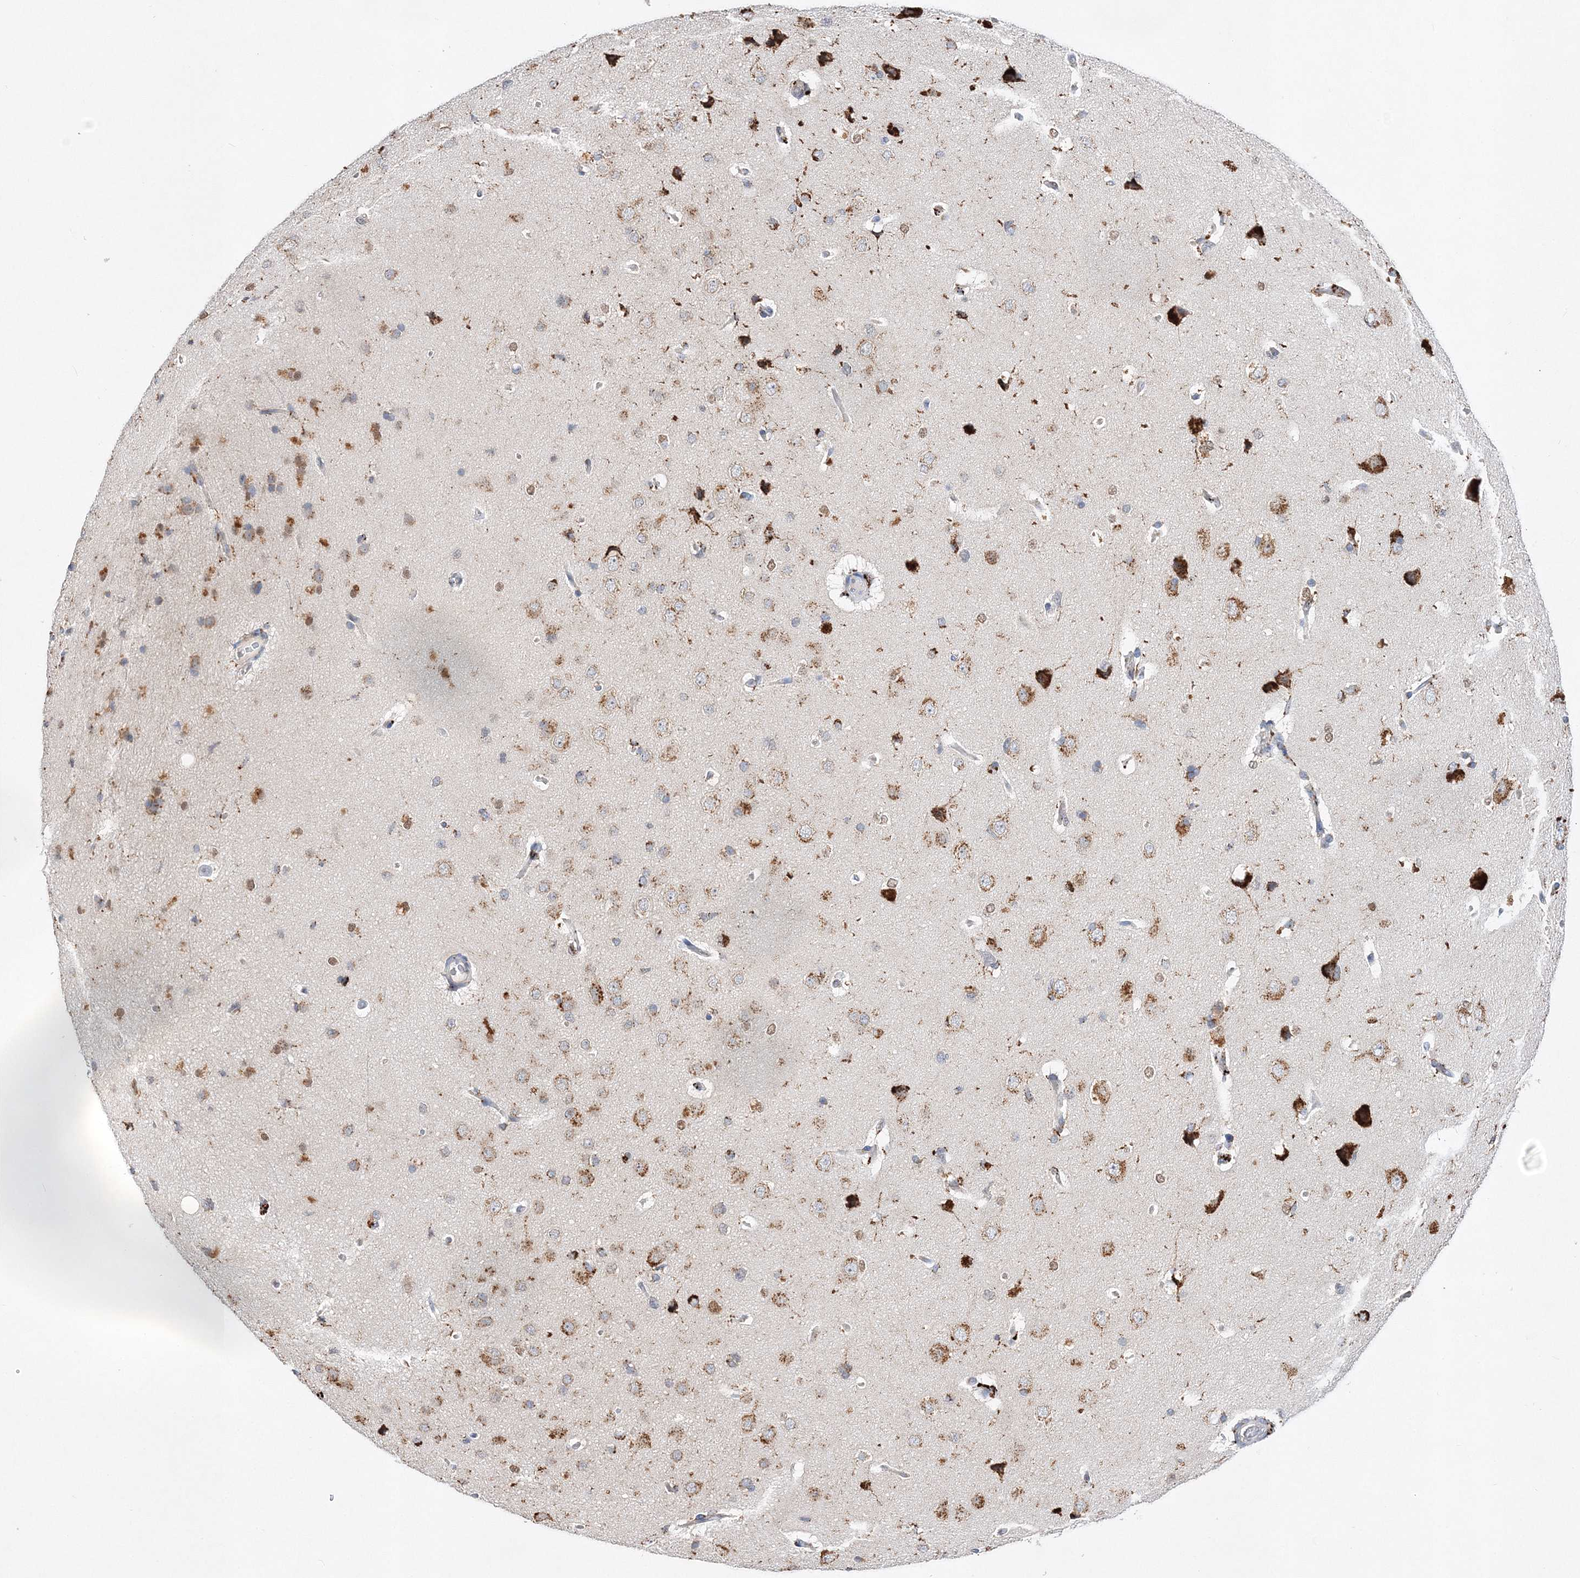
{"staining": {"intensity": "moderate", "quantity": "<25%", "location": "cytoplasmic/membranous"}, "tissue": "cerebral cortex", "cell_type": "Endothelial cells", "image_type": "normal", "snomed": [{"axis": "morphology", "description": "Normal tissue, NOS"}, {"axis": "topography", "description": "Cerebral cortex"}], "caption": "This micrograph reveals immunohistochemistry staining of normal human cerebral cortex, with low moderate cytoplasmic/membranous staining in approximately <25% of endothelial cells.", "gene": "C3orf38", "patient": {"sex": "male", "age": 62}}